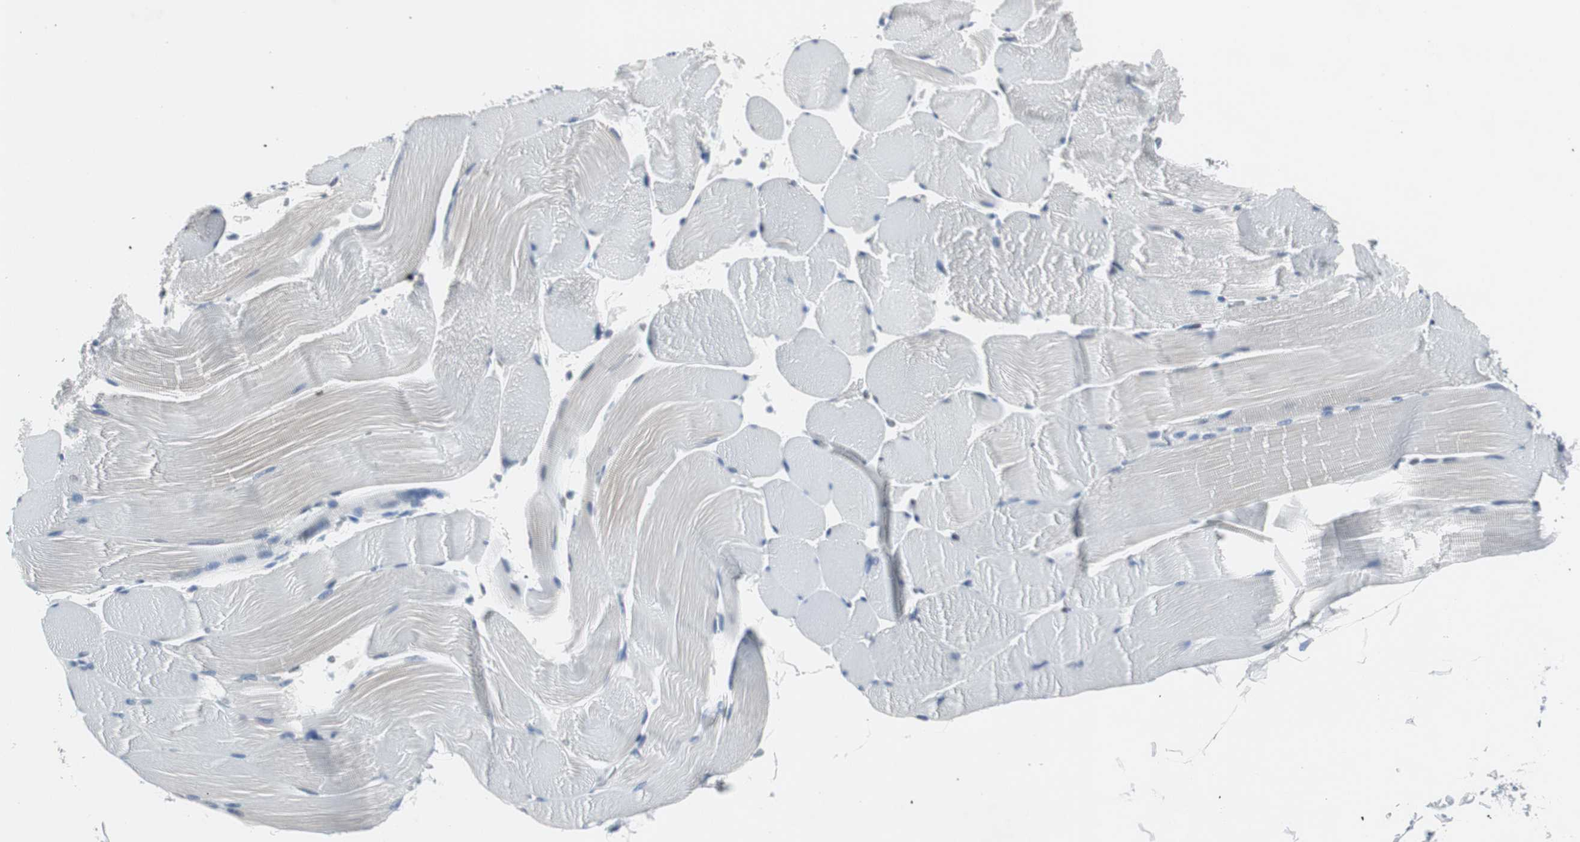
{"staining": {"intensity": "negative", "quantity": "none", "location": "none"}, "tissue": "skeletal muscle", "cell_type": "Myocytes", "image_type": "normal", "snomed": [{"axis": "morphology", "description": "Normal tissue, NOS"}, {"axis": "topography", "description": "Skeletal muscle"}], "caption": "The micrograph displays no staining of myocytes in normal skeletal muscle.", "gene": "SOX30", "patient": {"sex": "male", "age": 62}}